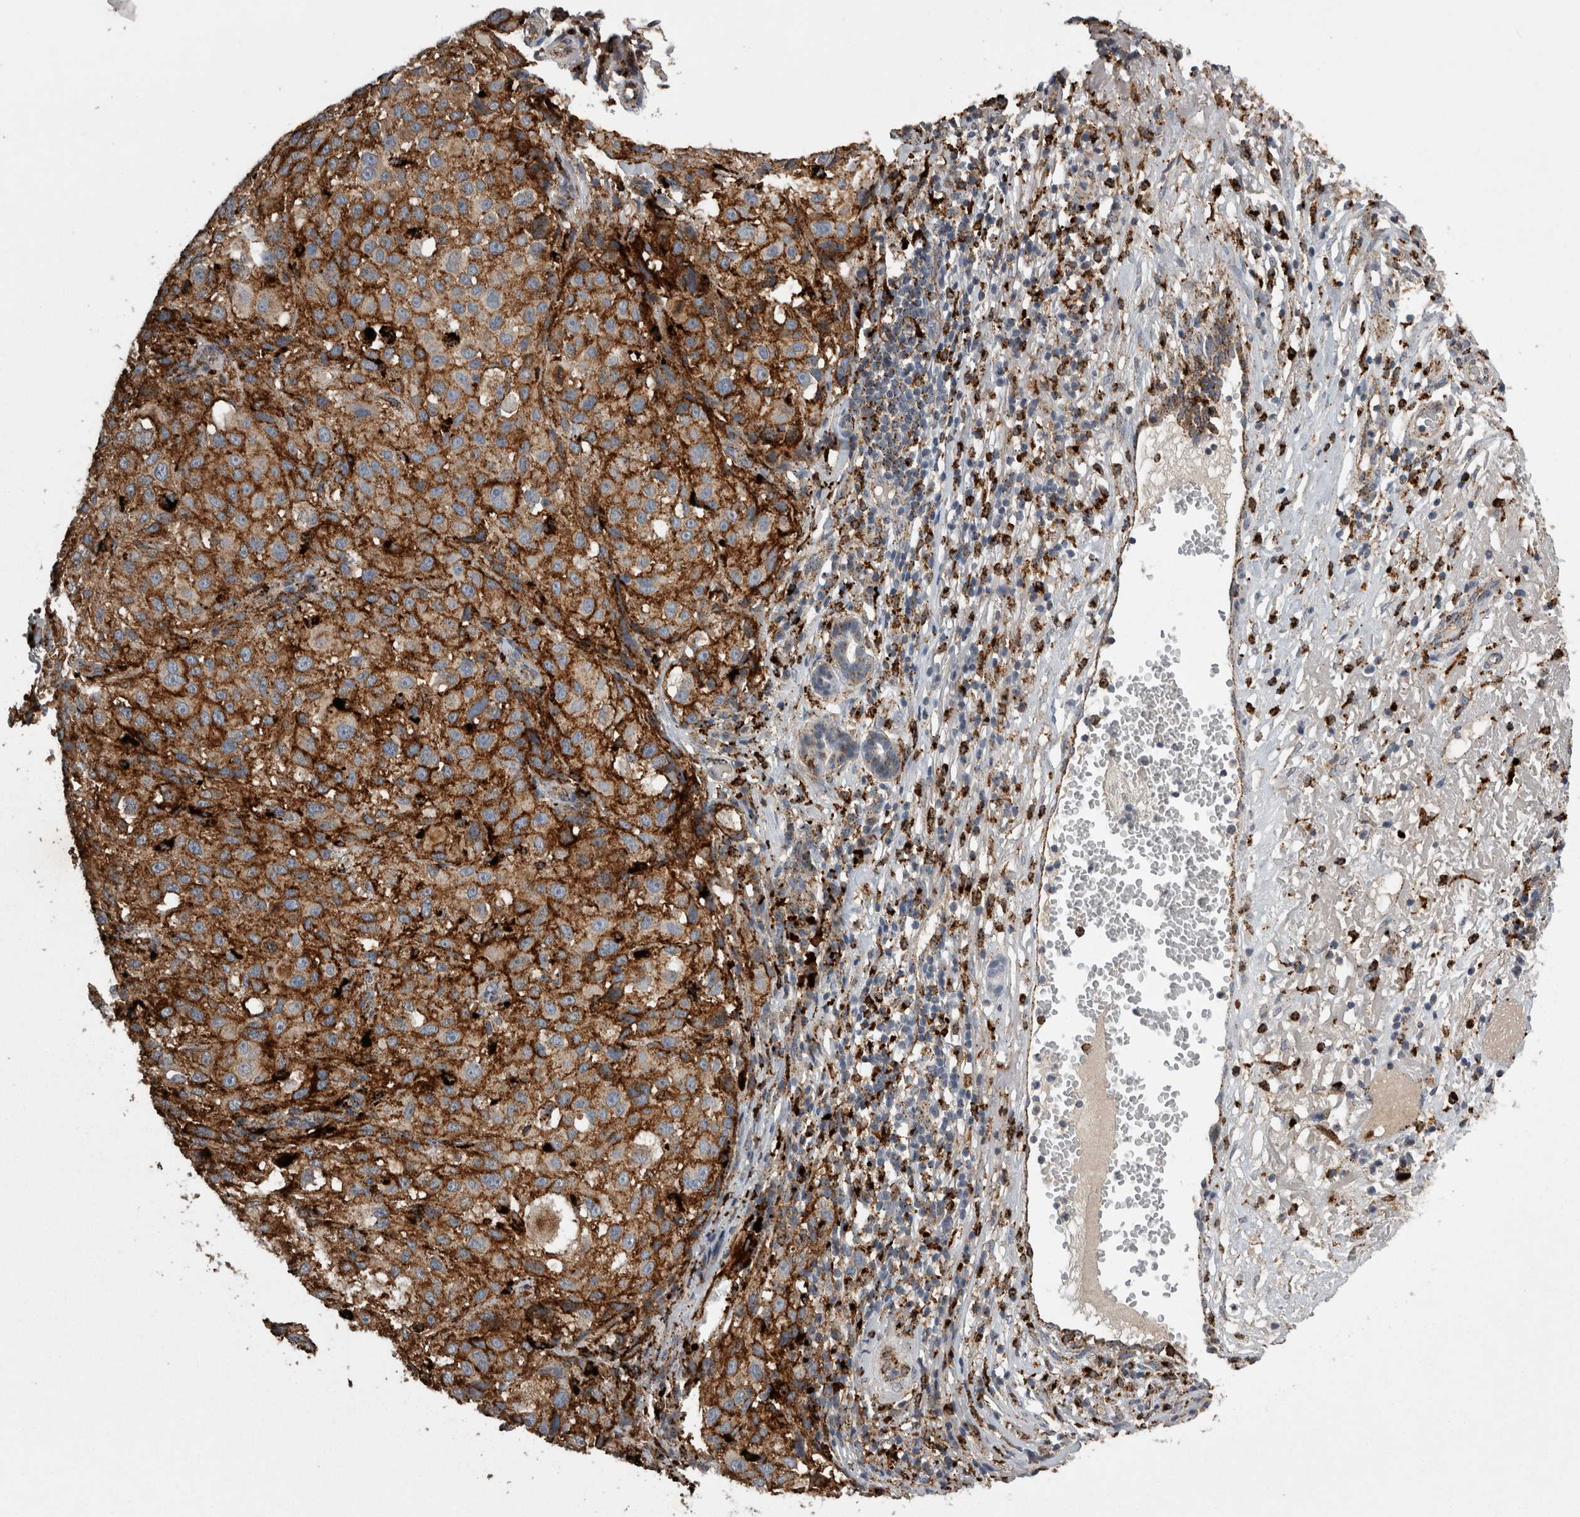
{"staining": {"intensity": "strong", "quantity": ">75%", "location": "cytoplasmic/membranous"}, "tissue": "melanoma", "cell_type": "Tumor cells", "image_type": "cancer", "snomed": [{"axis": "morphology", "description": "Necrosis, NOS"}, {"axis": "morphology", "description": "Malignant melanoma, NOS"}, {"axis": "topography", "description": "Skin"}], "caption": "This histopathology image shows immunohistochemistry (IHC) staining of melanoma, with high strong cytoplasmic/membranous staining in about >75% of tumor cells.", "gene": "CTSZ", "patient": {"sex": "female", "age": 87}}